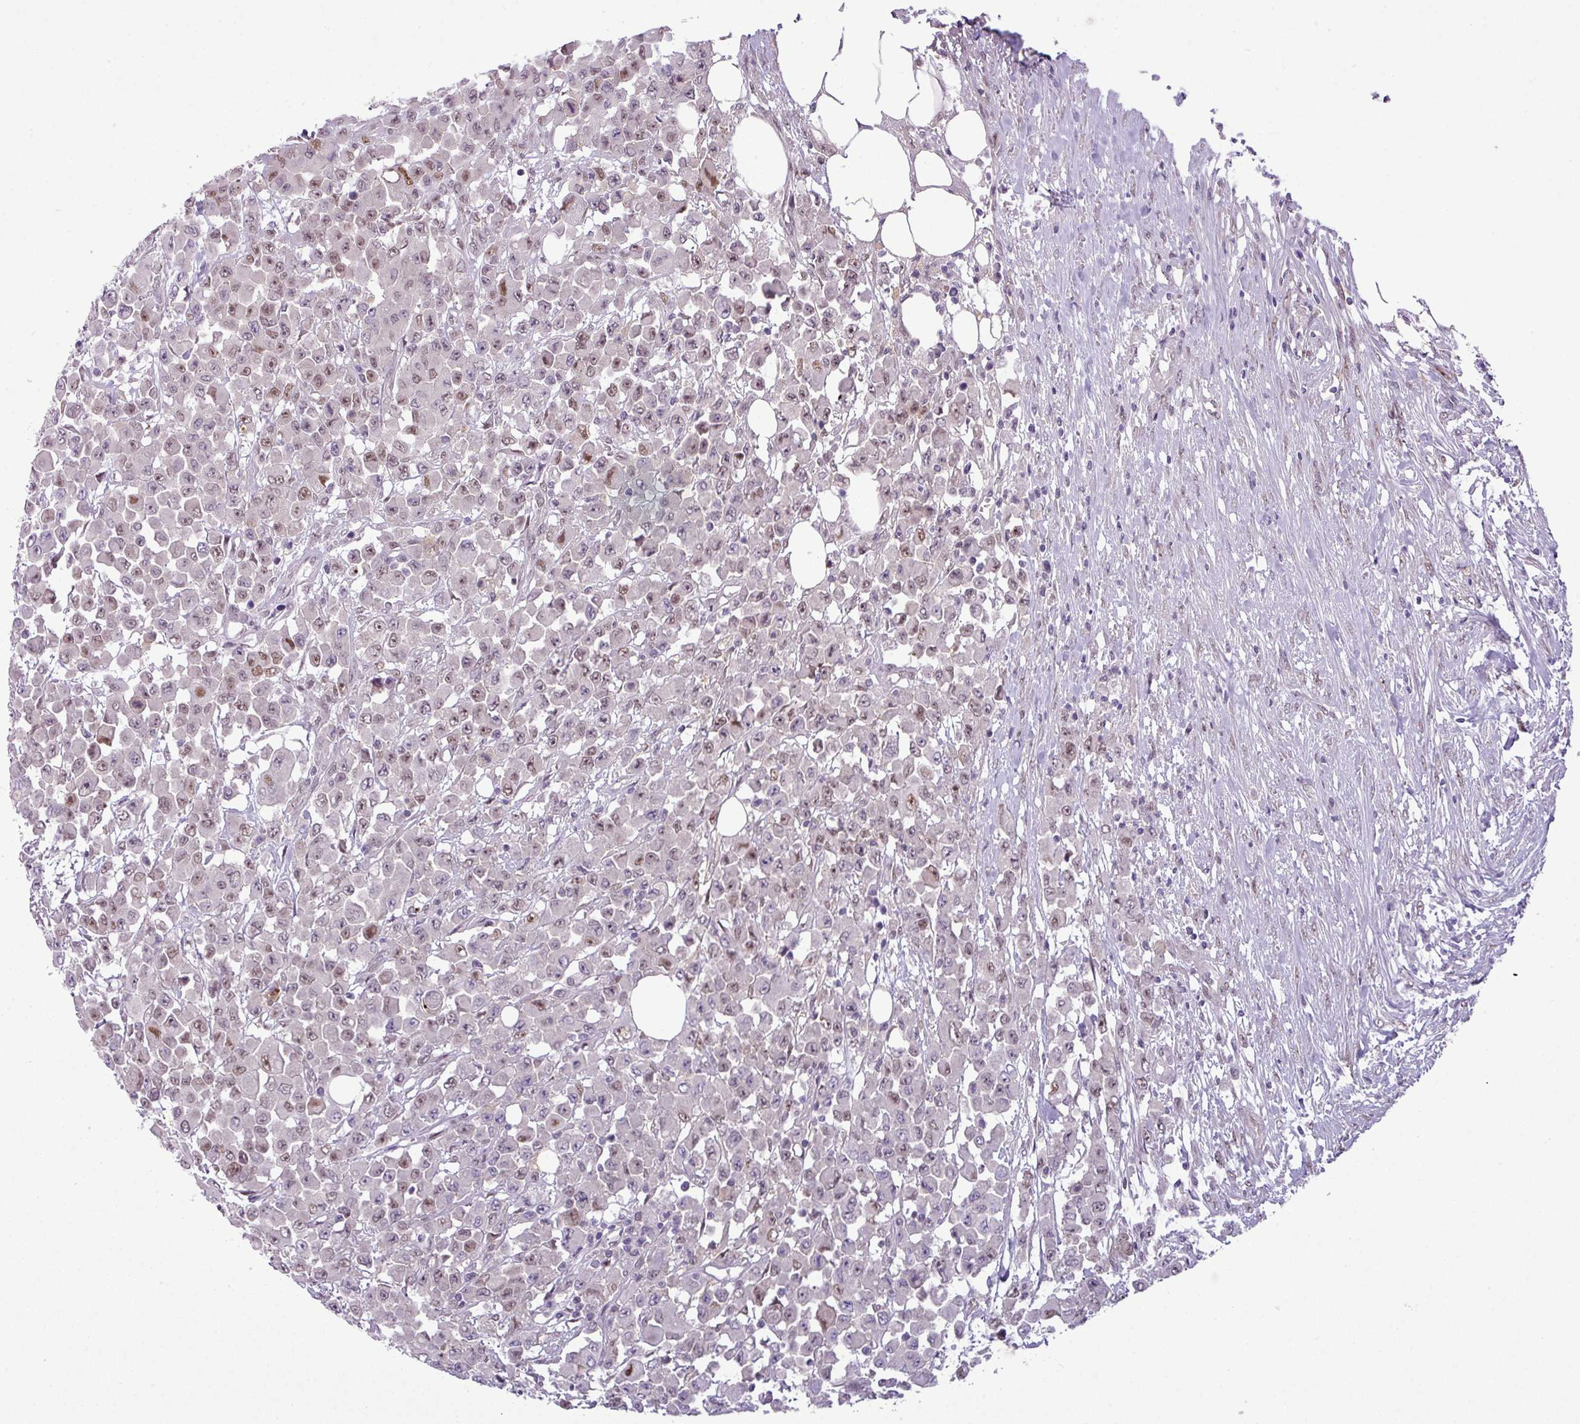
{"staining": {"intensity": "moderate", "quantity": "25%-75%", "location": "nuclear"}, "tissue": "colorectal cancer", "cell_type": "Tumor cells", "image_type": "cancer", "snomed": [{"axis": "morphology", "description": "Adenocarcinoma, NOS"}, {"axis": "topography", "description": "Colon"}], "caption": "Protein expression by IHC exhibits moderate nuclear staining in about 25%-75% of tumor cells in adenocarcinoma (colorectal). (DAB IHC with brightfield microscopy, high magnification).", "gene": "MAK16", "patient": {"sex": "male", "age": 51}}